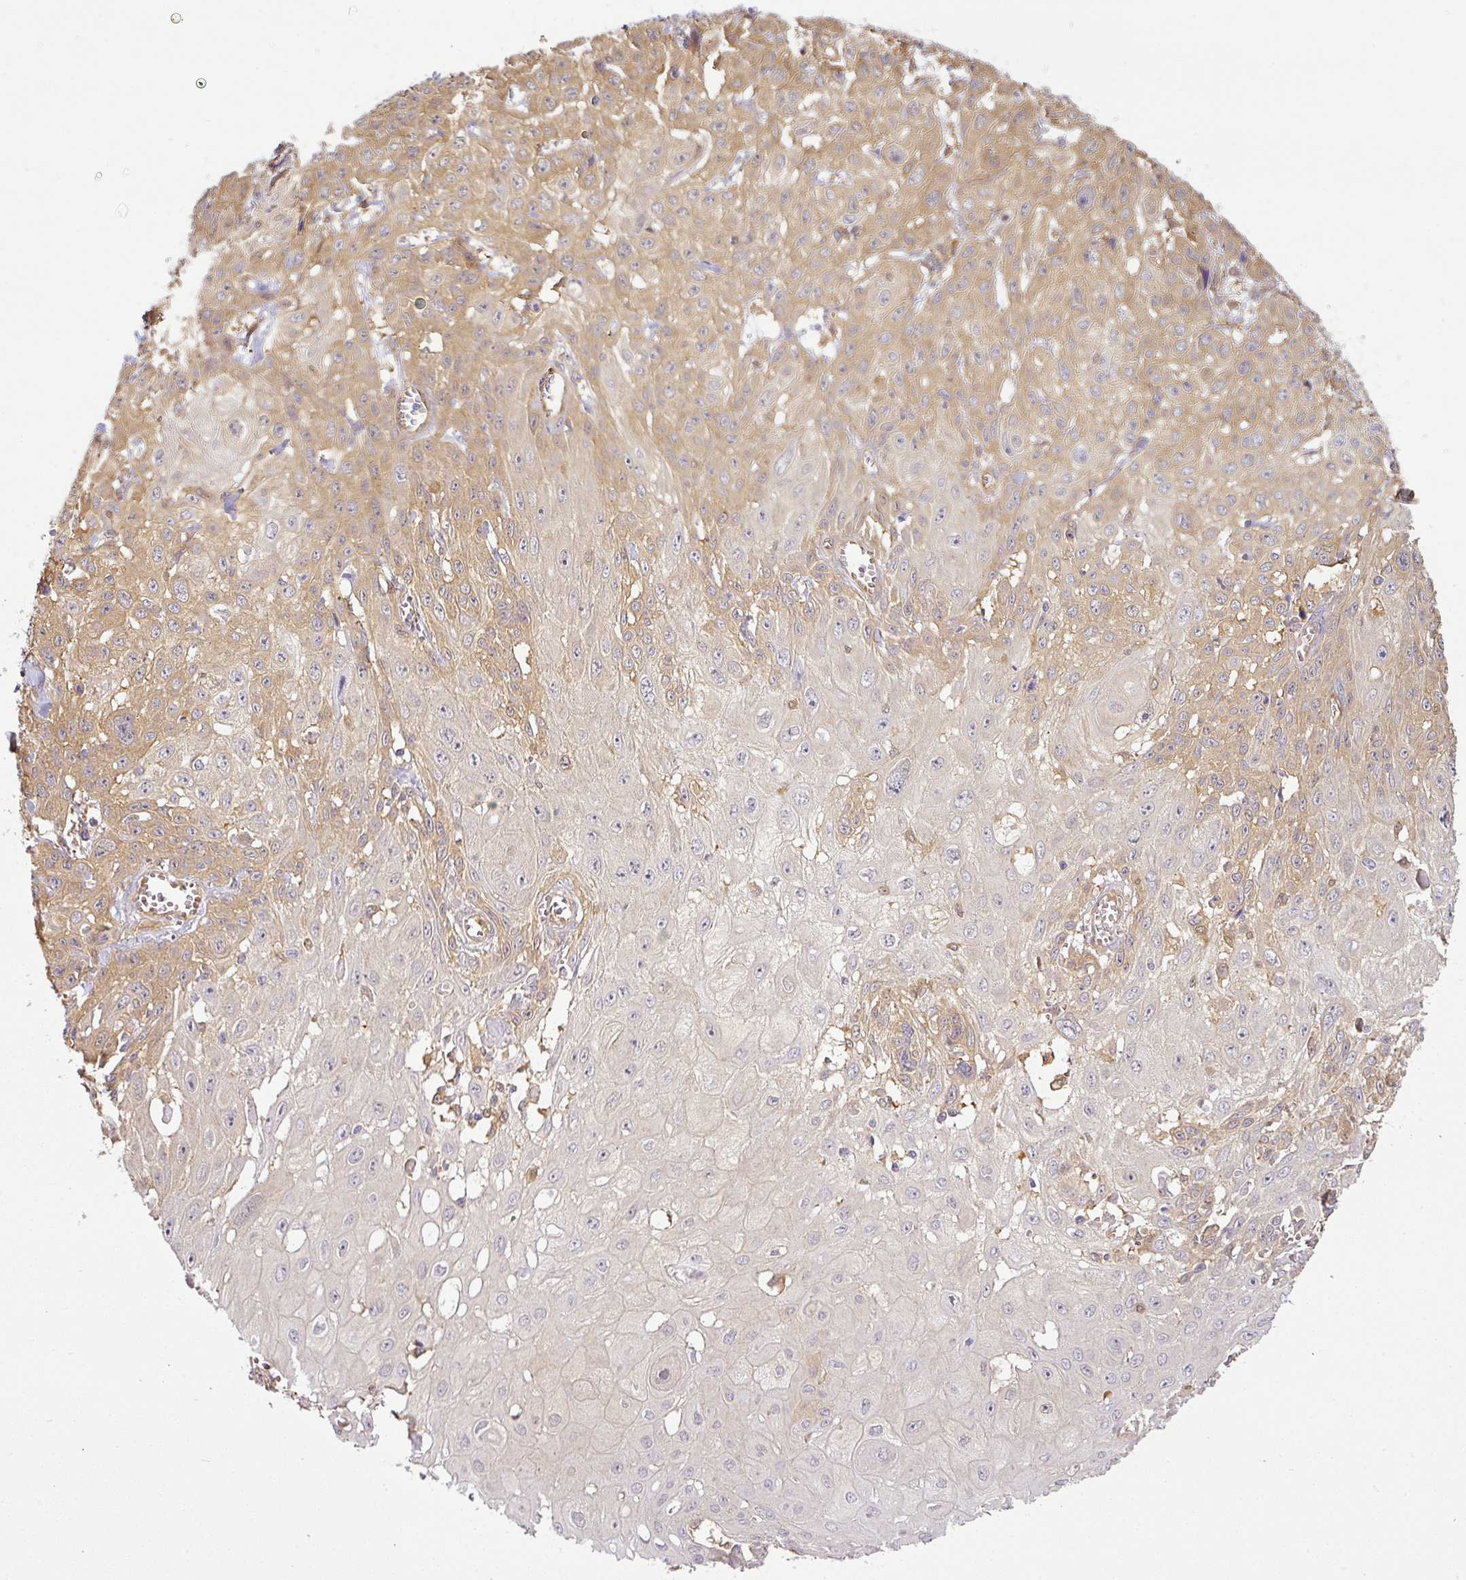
{"staining": {"intensity": "weak", "quantity": "25%-75%", "location": "cytoplasmic/membranous"}, "tissue": "skin cancer", "cell_type": "Tumor cells", "image_type": "cancer", "snomed": [{"axis": "morphology", "description": "Squamous cell carcinoma, NOS"}, {"axis": "topography", "description": "Skin"}, {"axis": "topography", "description": "Vulva"}], "caption": "Immunohistochemistry (IHC) (DAB) staining of skin cancer exhibits weak cytoplasmic/membranous protein expression in about 25%-75% of tumor cells.", "gene": "ANKRD18A", "patient": {"sex": "female", "age": 71}}